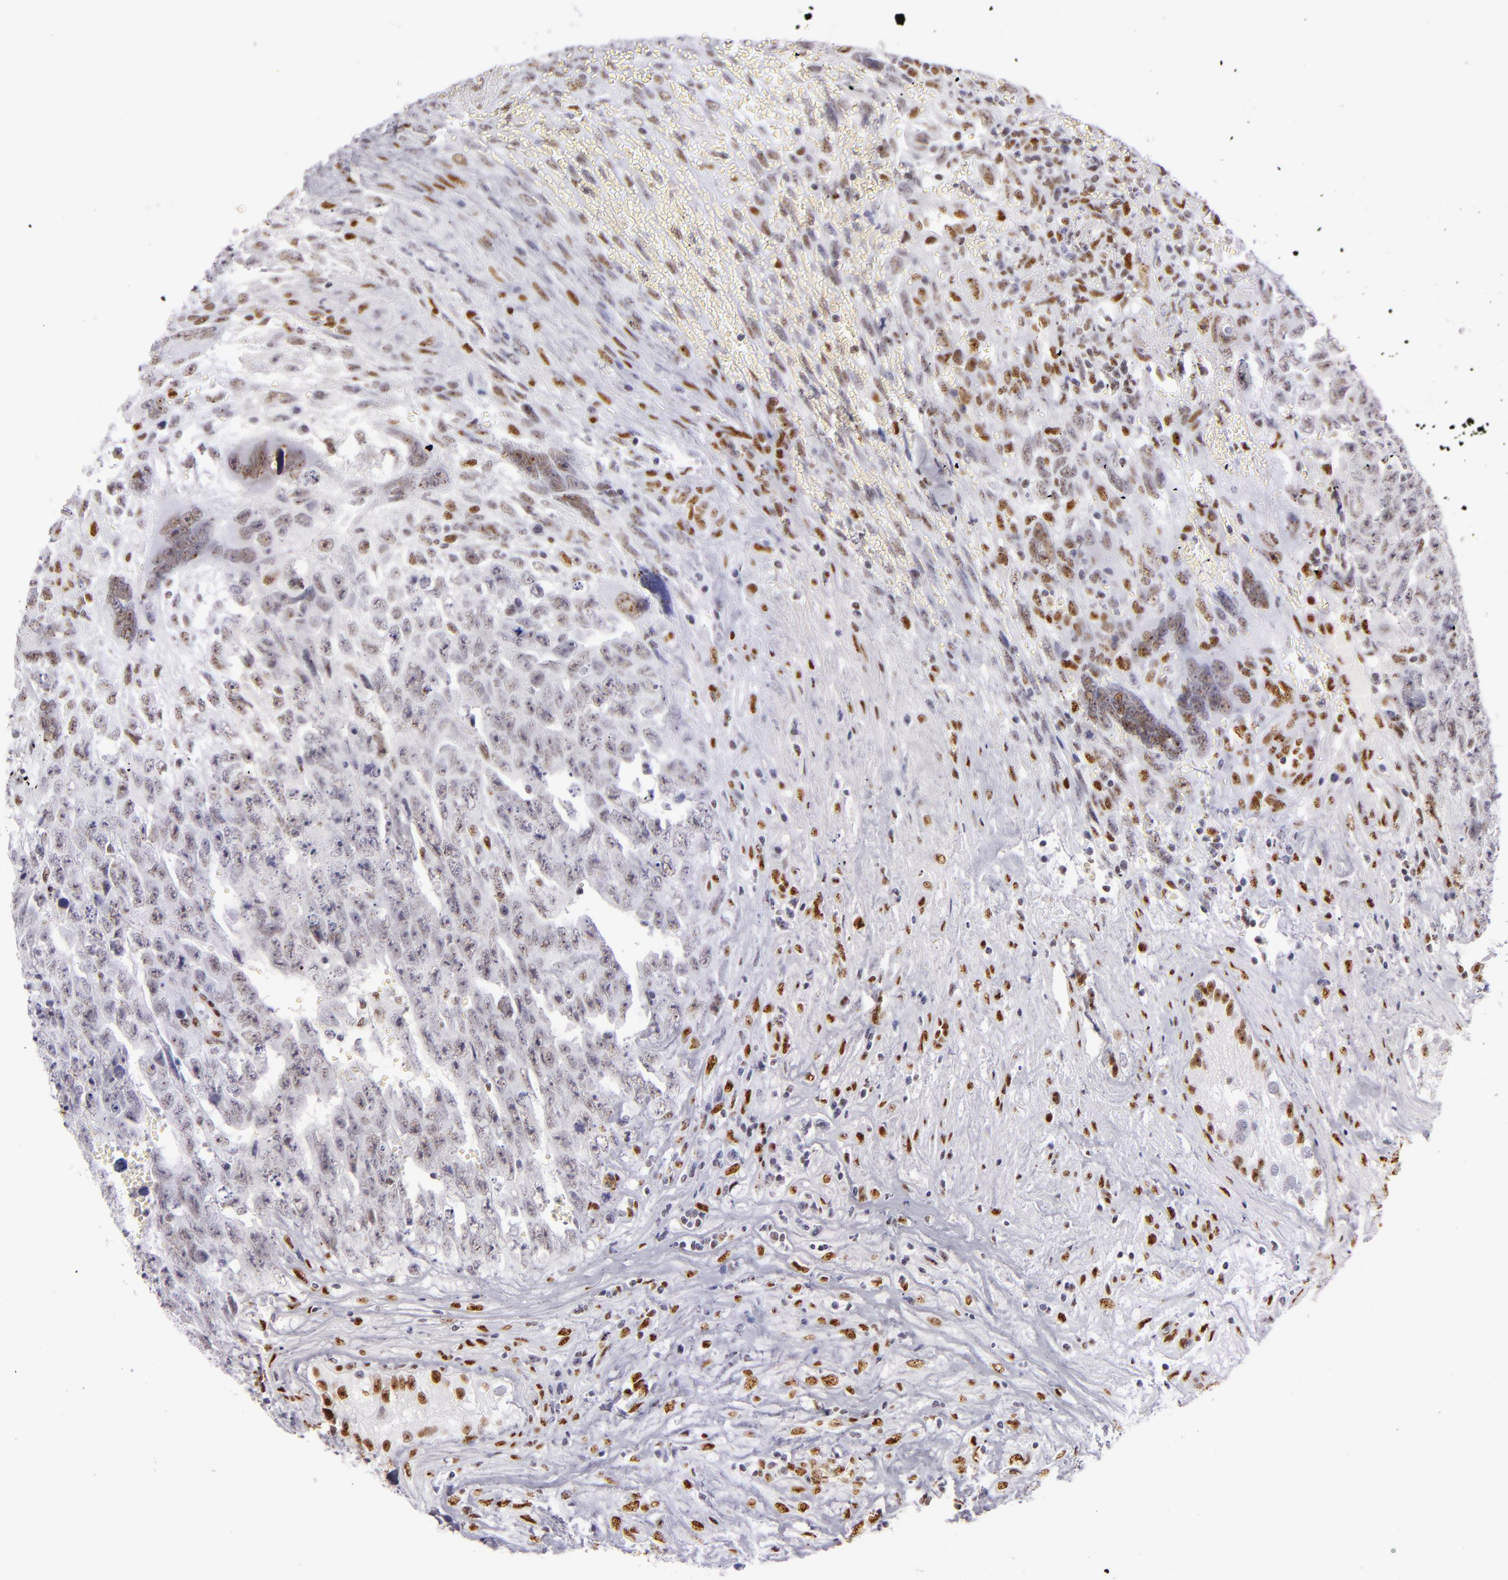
{"staining": {"intensity": "weak", "quantity": "25%-75%", "location": "nuclear"}, "tissue": "testis cancer", "cell_type": "Tumor cells", "image_type": "cancer", "snomed": [{"axis": "morphology", "description": "Carcinoma, Embryonal, NOS"}, {"axis": "topography", "description": "Testis"}], "caption": "Brown immunohistochemical staining in testis cancer reveals weak nuclear positivity in about 25%-75% of tumor cells.", "gene": "TOP3A", "patient": {"sex": "male", "age": 28}}